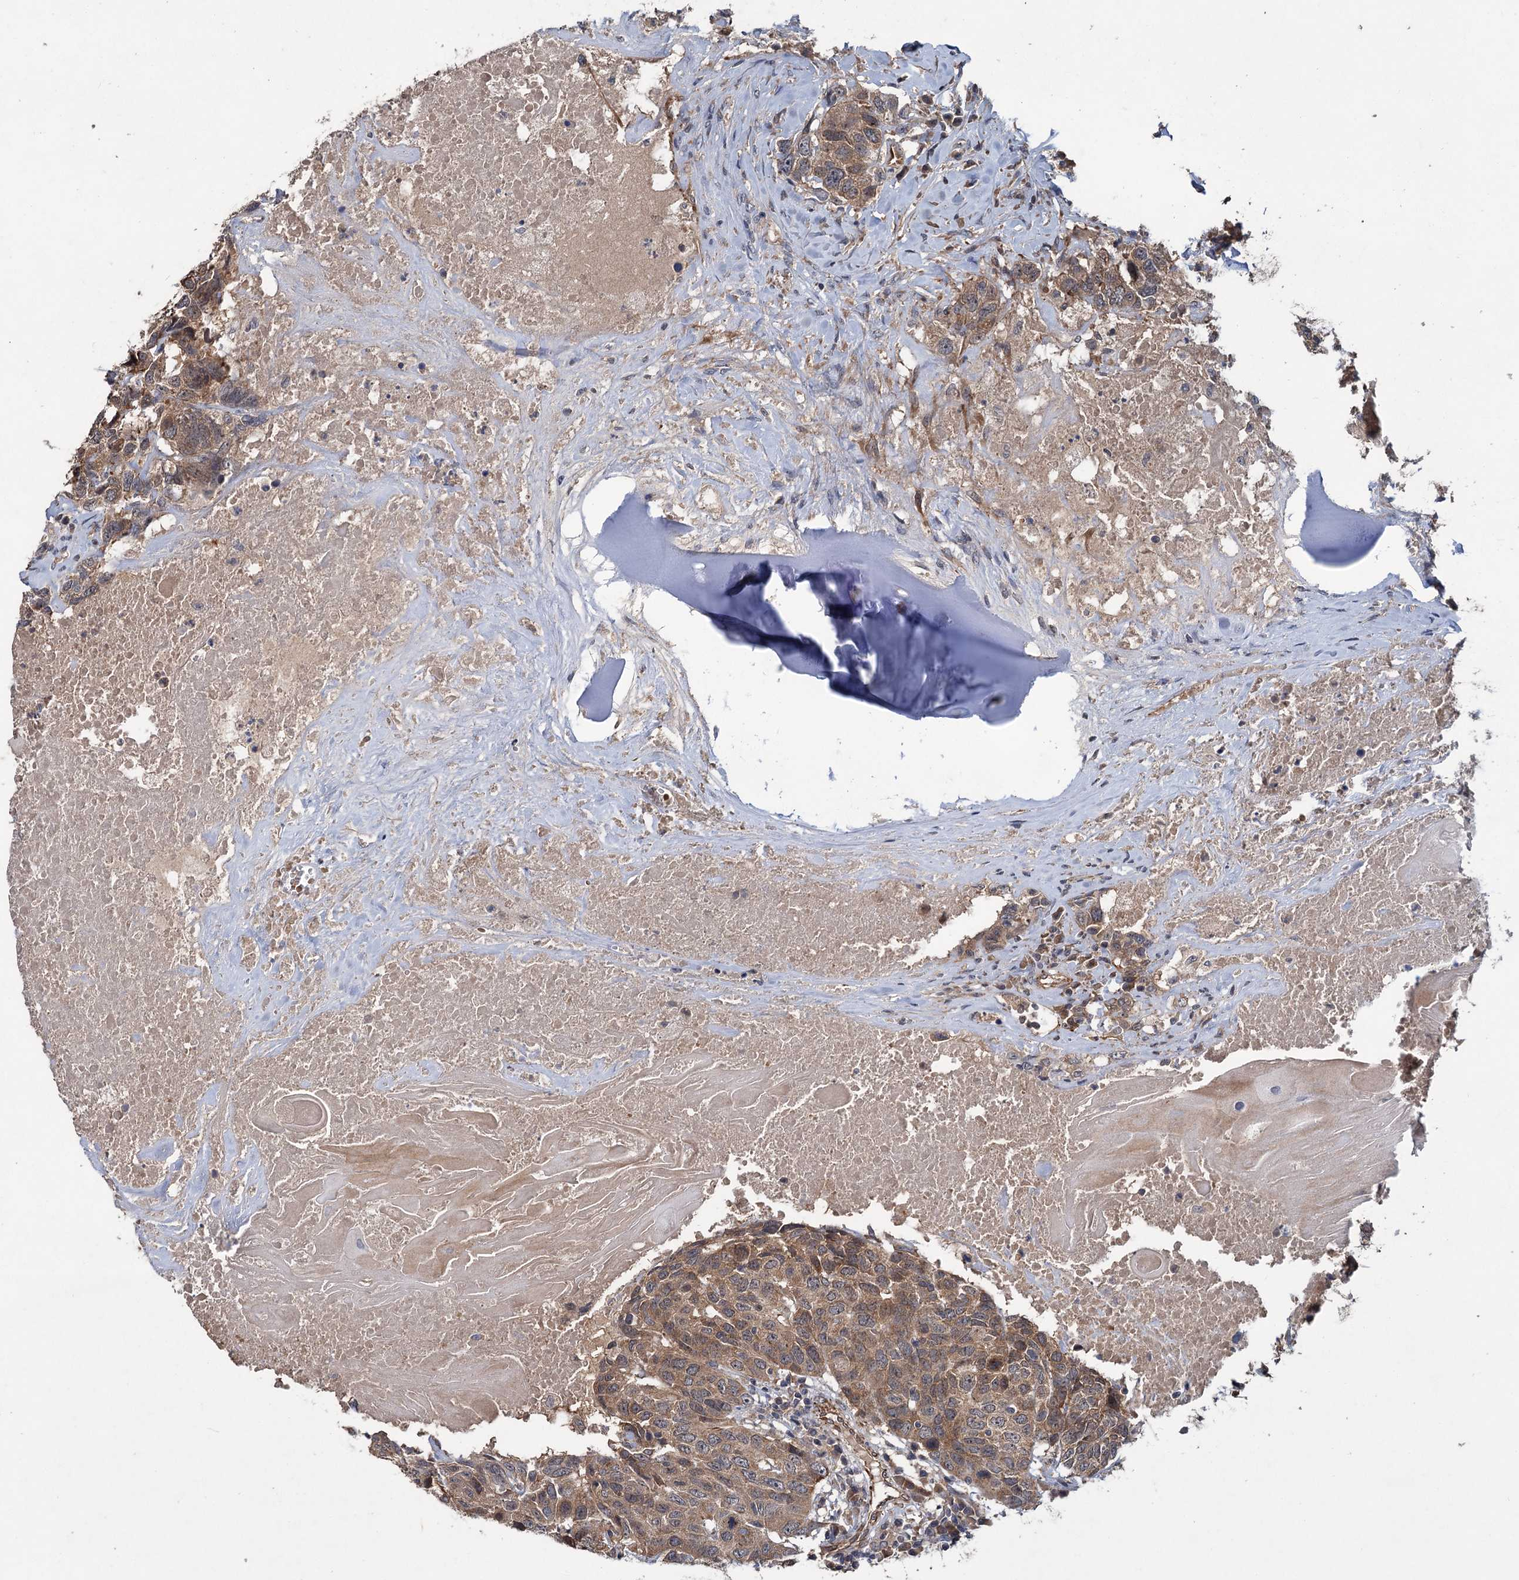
{"staining": {"intensity": "moderate", "quantity": ">75%", "location": "cytoplasmic/membranous"}, "tissue": "head and neck cancer", "cell_type": "Tumor cells", "image_type": "cancer", "snomed": [{"axis": "morphology", "description": "Squamous cell carcinoma, NOS"}, {"axis": "topography", "description": "Head-Neck"}], "caption": "Immunohistochemistry (IHC) (DAB (3,3'-diaminobenzidine)) staining of head and neck cancer (squamous cell carcinoma) reveals moderate cytoplasmic/membranous protein staining in about >75% of tumor cells.", "gene": "PKN2", "patient": {"sex": "male", "age": 66}}